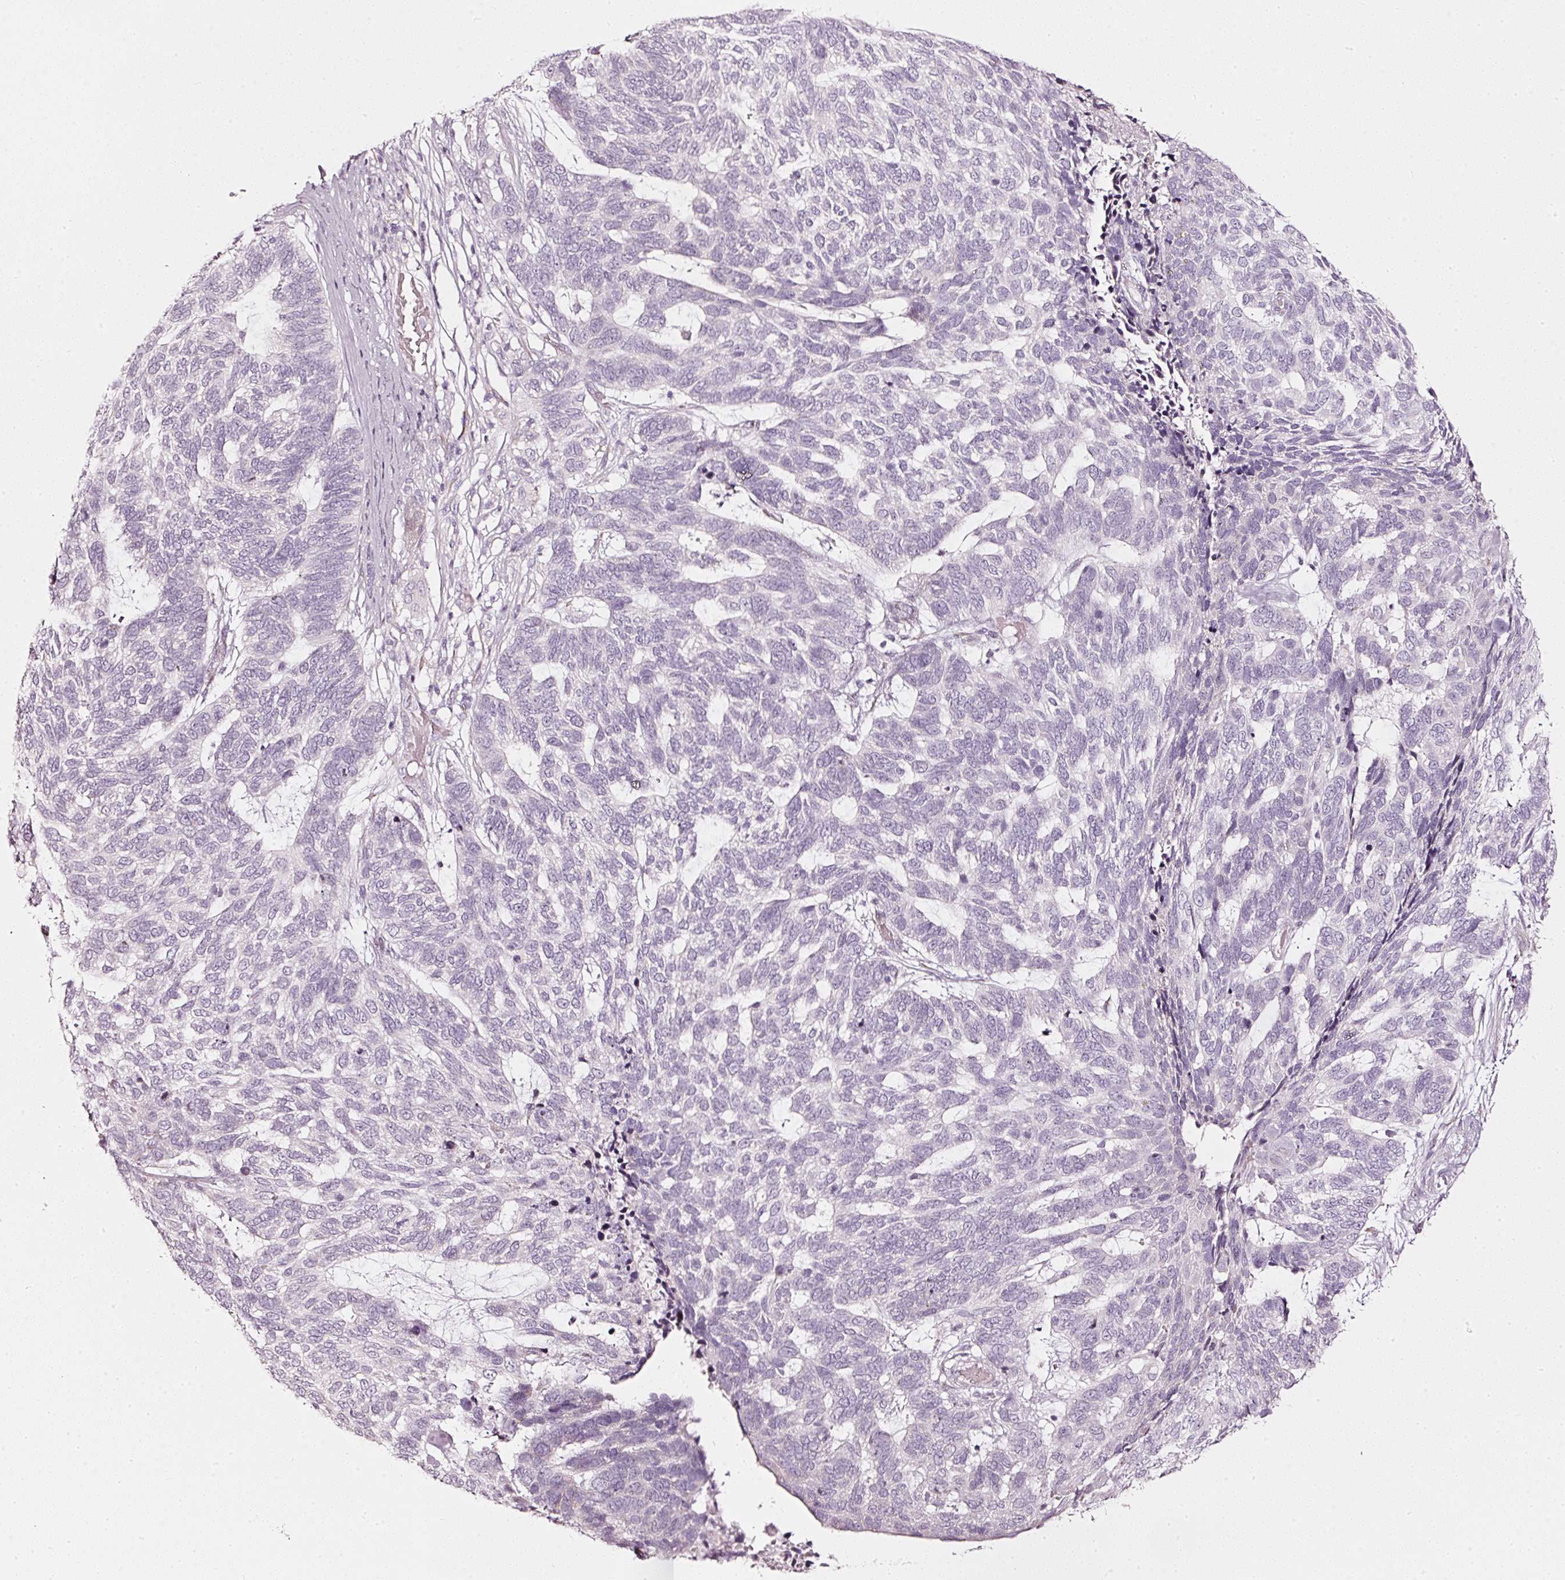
{"staining": {"intensity": "negative", "quantity": "none", "location": "none"}, "tissue": "skin cancer", "cell_type": "Tumor cells", "image_type": "cancer", "snomed": [{"axis": "morphology", "description": "Basal cell carcinoma"}, {"axis": "topography", "description": "Skin"}], "caption": "IHC of human basal cell carcinoma (skin) demonstrates no positivity in tumor cells.", "gene": "SDF4", "patient": {"sex": "female", "age": 65}}